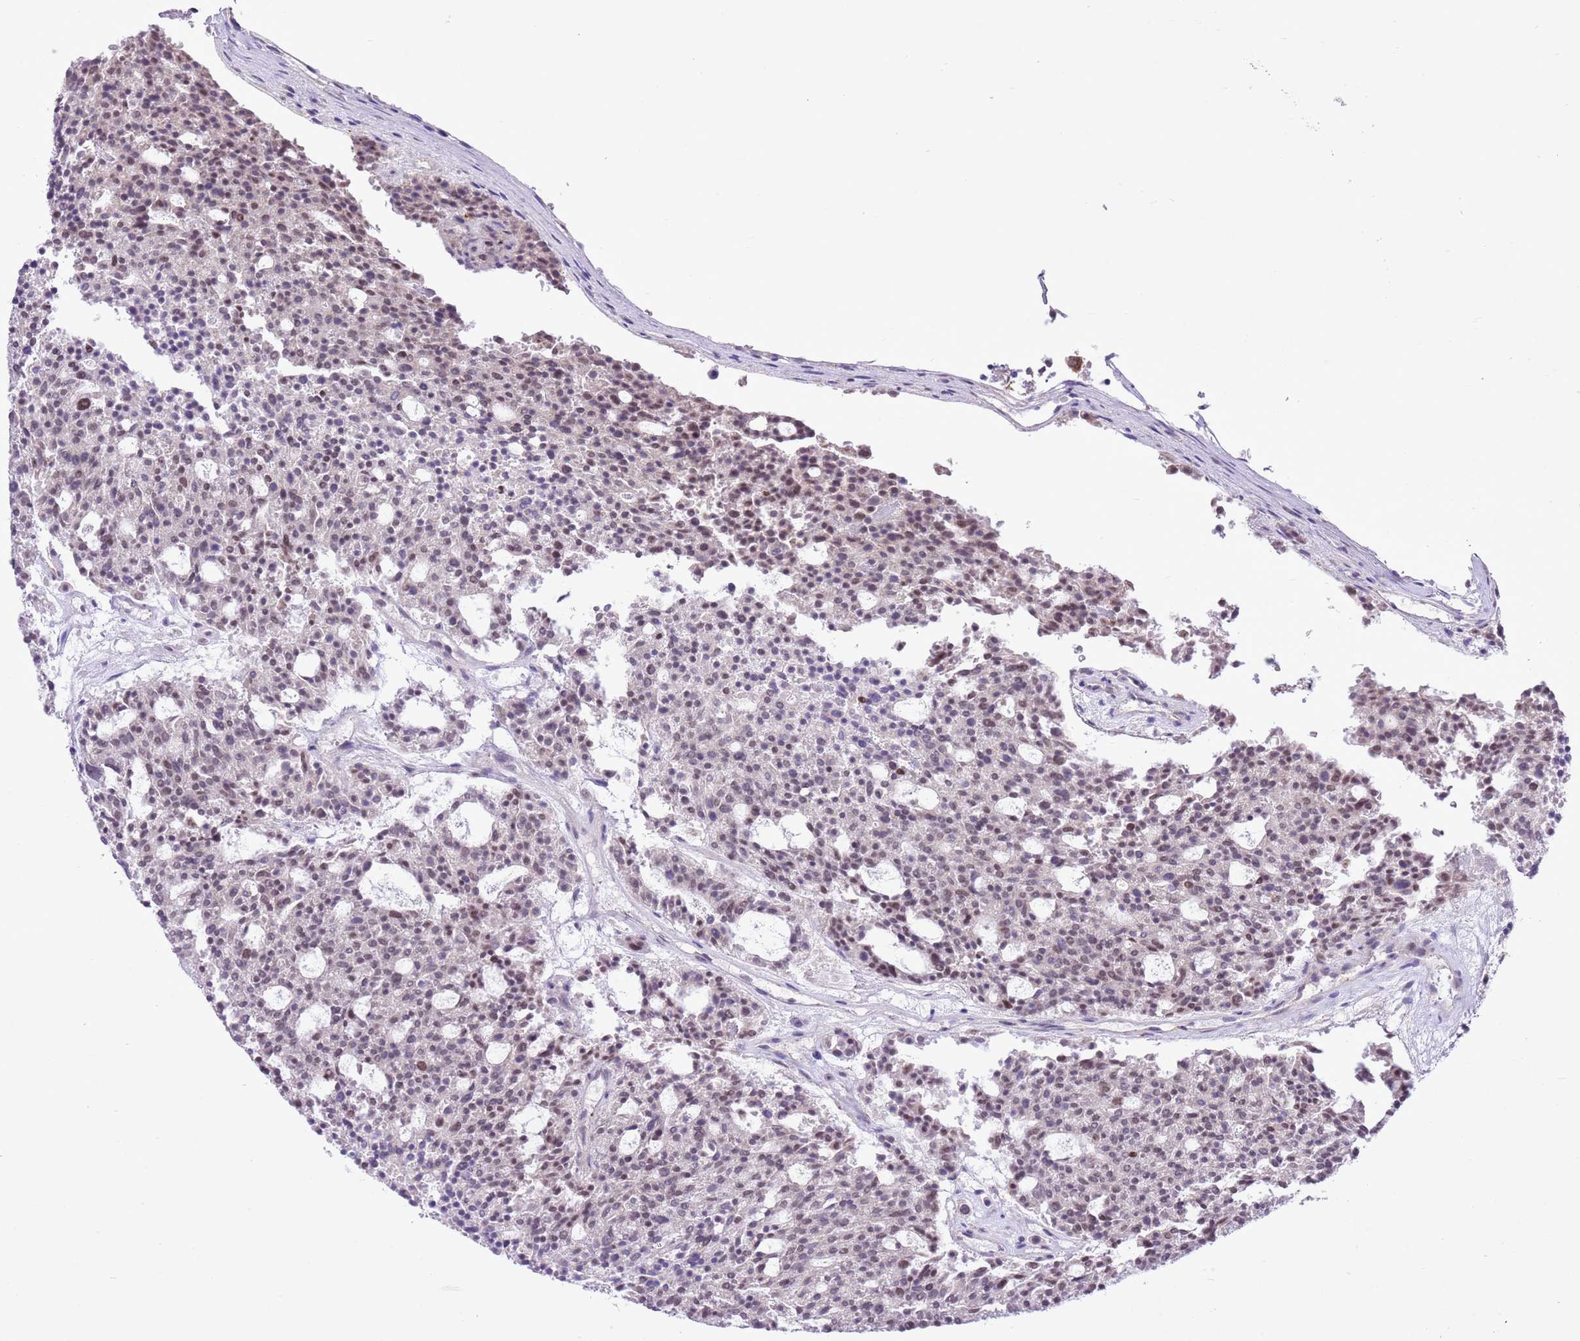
{"staining": {"intensity": "moderate", "quantity": "25%-75%", "location": "nuclear"}, "tissue": "carcinoid", "cell_type": "Tumor cells", "image_type": "cancer", "snomed": [{"axis": "morphology", "description": "Carcinoid, malignant, NOS"}, {"axis": "topography", "description": "Pancreas"}], "caption": "The photomicrograph shows immunohistochemical staining of malignant carcinoid. There is moderate nuclear positivity is identified in approximately 25%-75% of tumor cells.", "gene": "NACC2", "patient": {"sex": "female", "age": 54}}